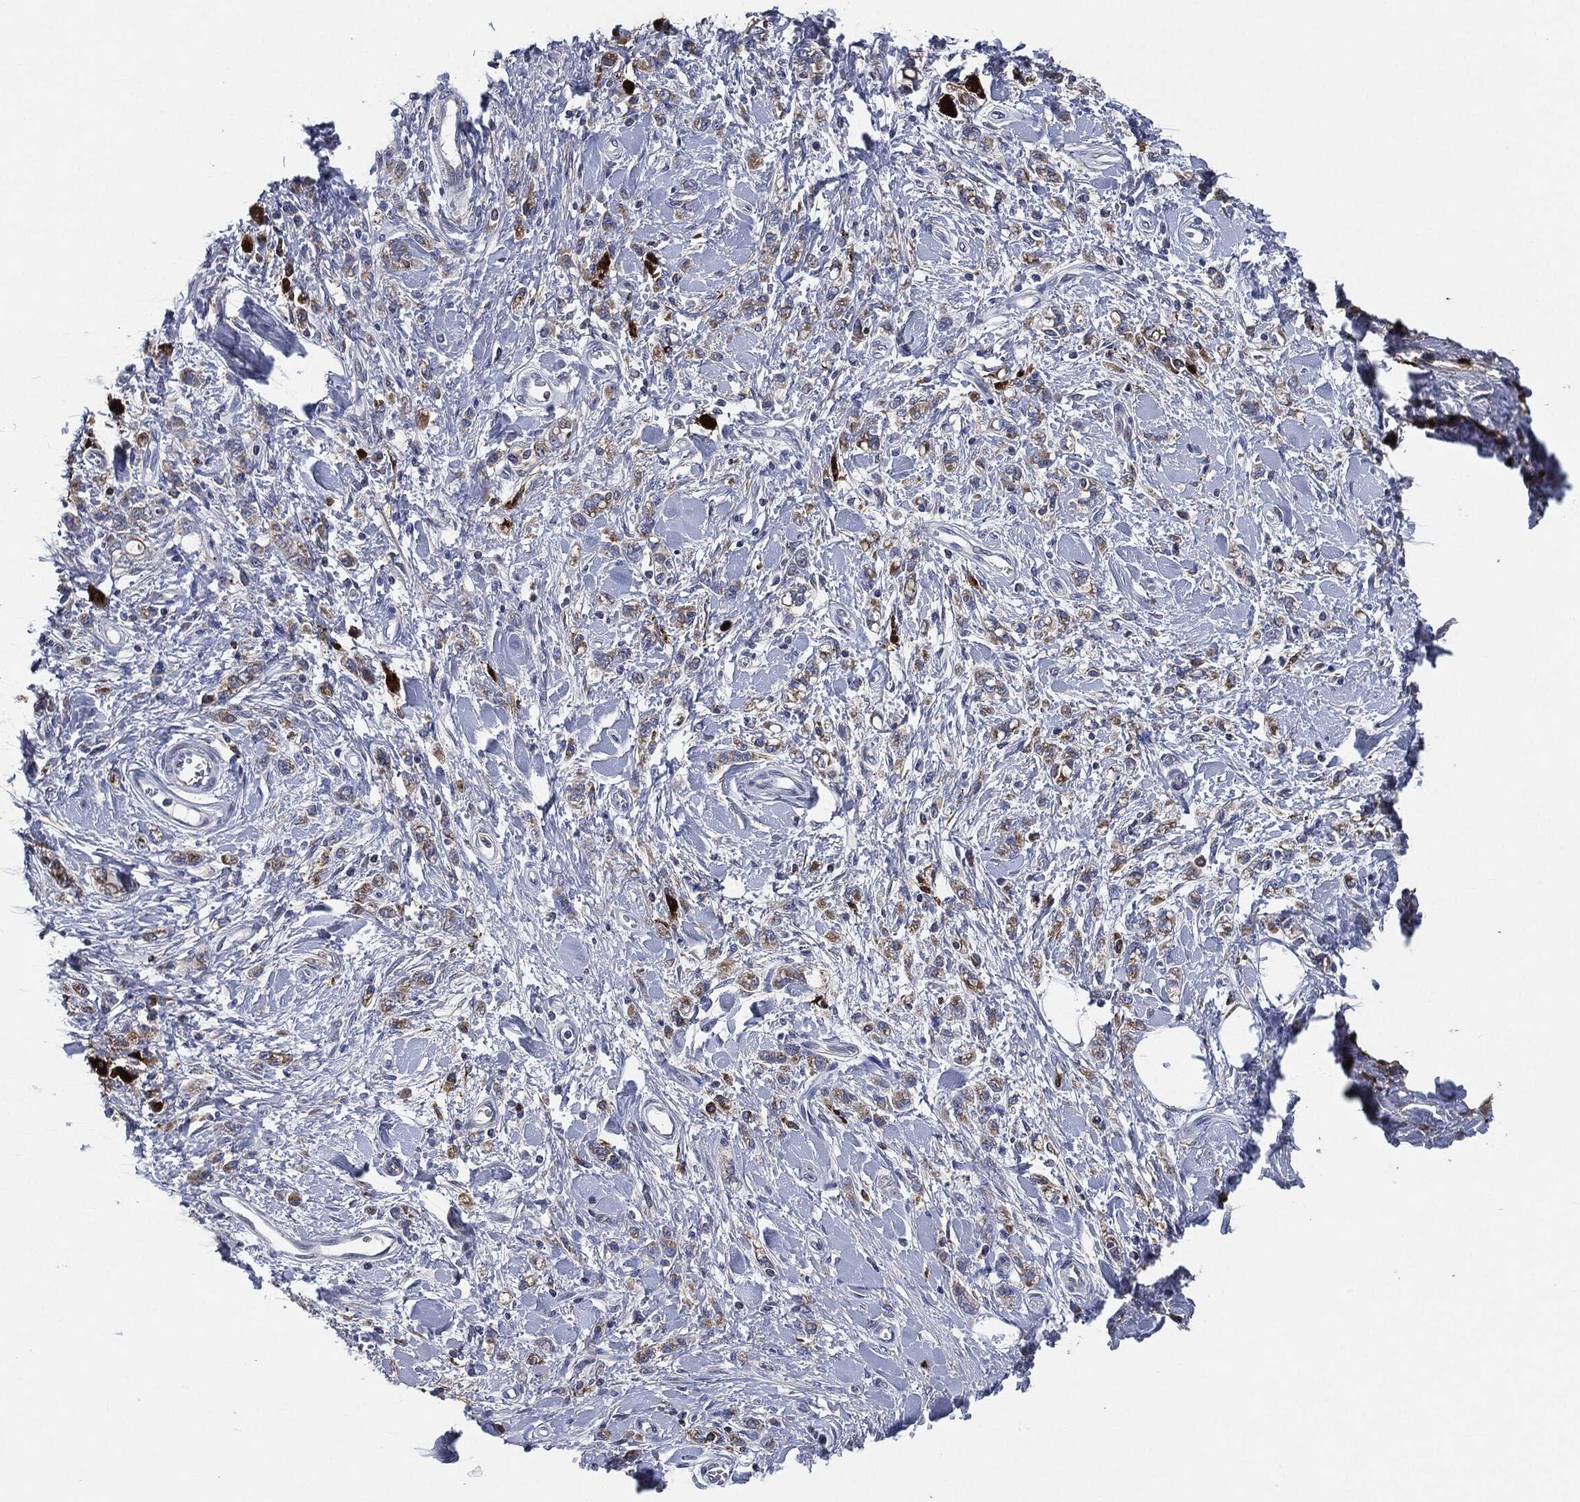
{"staining": {"intensity": "moderate", "quantity": "<25%", "location": "cytoplasmic/membranous"}, "tissue": "stomach cancer", "cell_type": "Tumor cells", "image_type": "cancer", "snomed": [{"axis": "morphology", "description": "Adenocarcinoma, NOS"}, {"axis": "topography", "description": "Stomach"}], "caption": "Immunohistochemical staining of human adenocarcinoma (stomach) displays low levels of moderate cytoplasmic/membranous positivity in approximately <25% of tumor cells.", "gene": "TMEM11", "patient": {"sex": "male", "age": 77}}